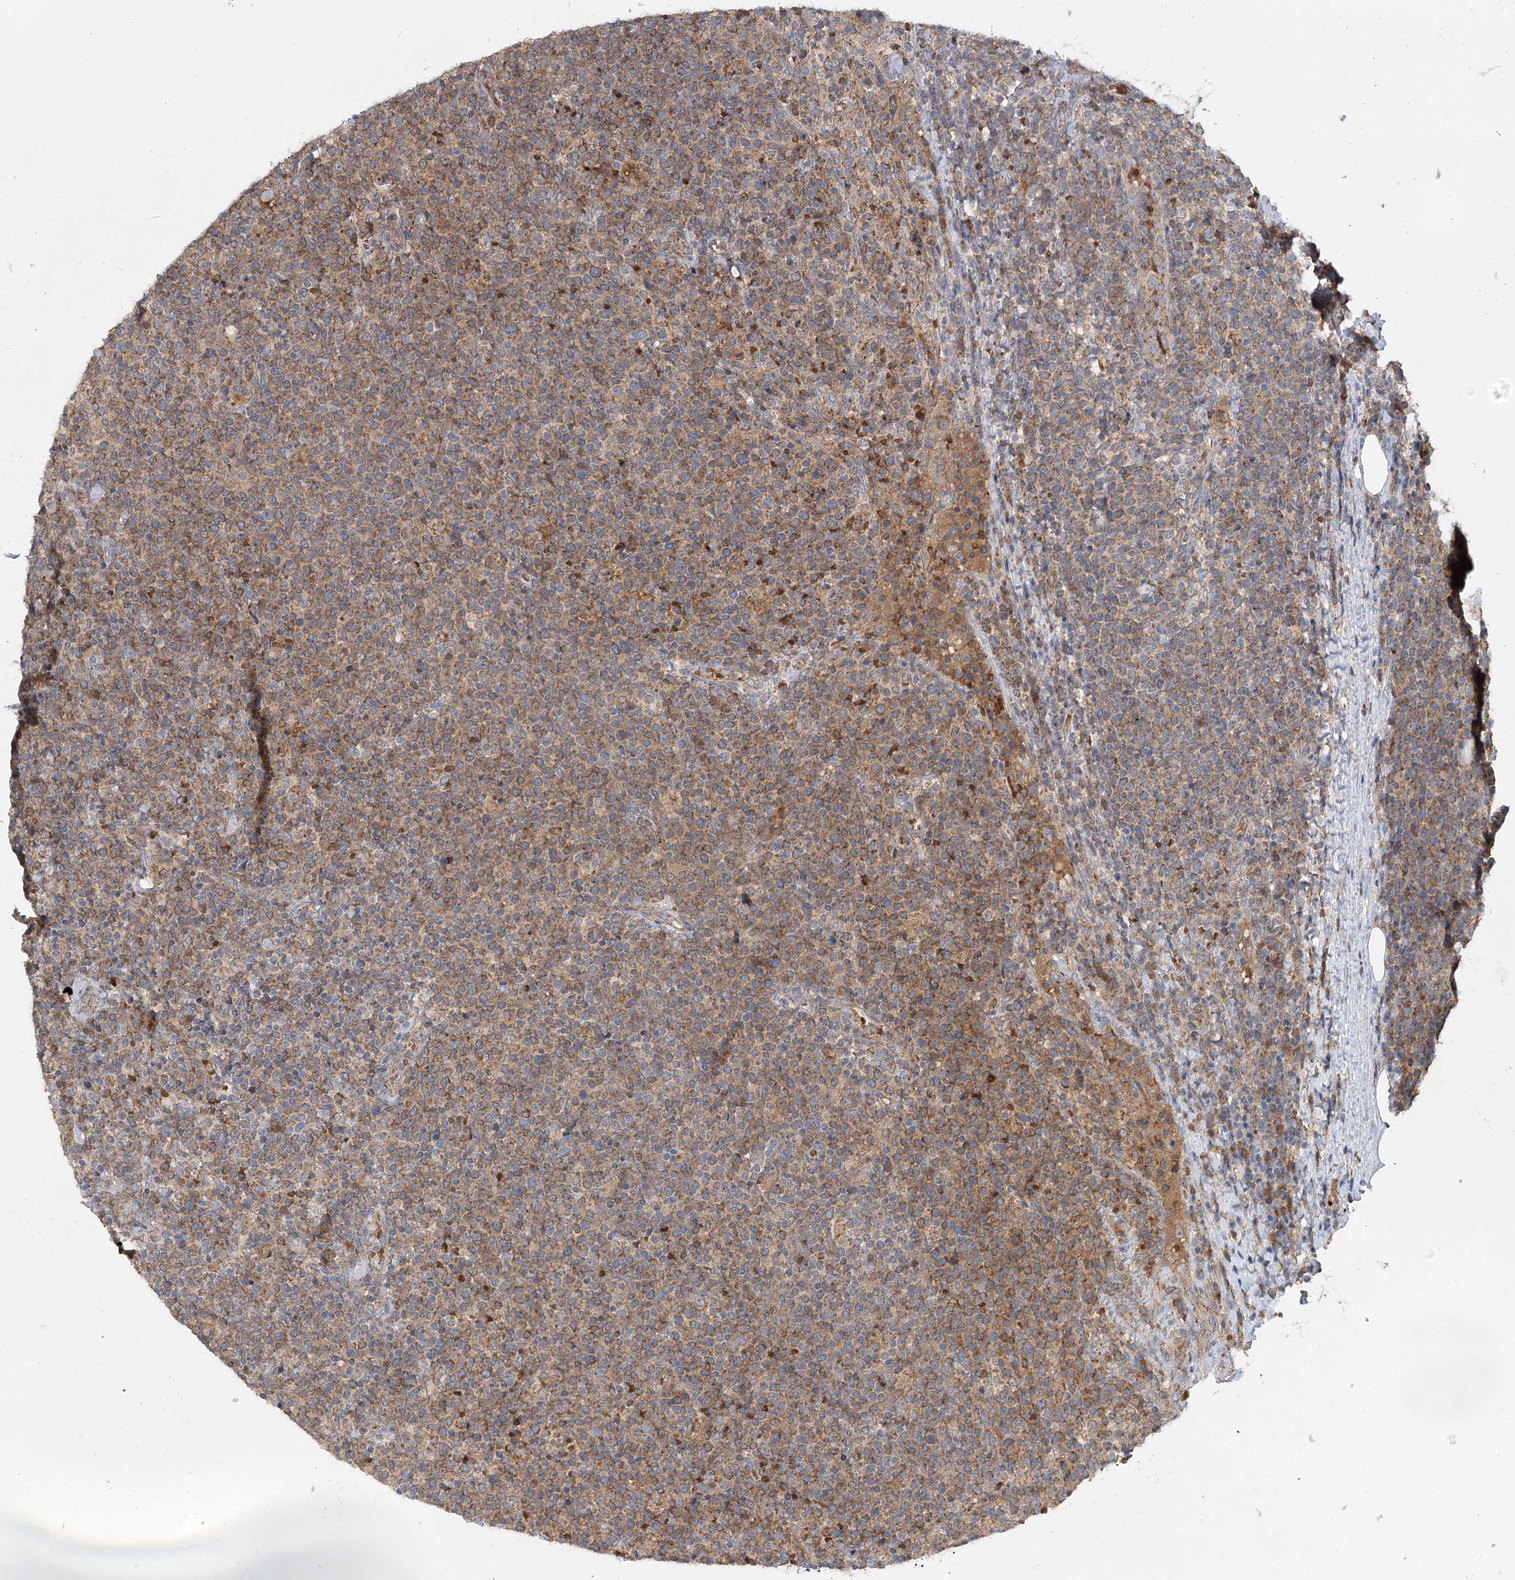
{"staining": {"intensity": "moderate", "quantity": ">75%", "location": "cytoplasmic/membranous"}, "tissue": "lymphoma", "cell_type": "Tumor cells", "image_type": "cancer", "snomed": [{"axis": "morphology", "description": "Malignant lymphoma, non-Hodgkin's type, High grade"}, {"axis": "topography", "description": "Lymph node"}], "caption": "Approximately >75% of tumor cells in human high-grade malignant lymphoma, non-Hodgkin's type exhibit moderate cytoplasmic/membranous protein staining as visualized by brown immunohistochemical staining.", "gene": "PYROXD2", "patient": {"sex": "male", "age": 61}}